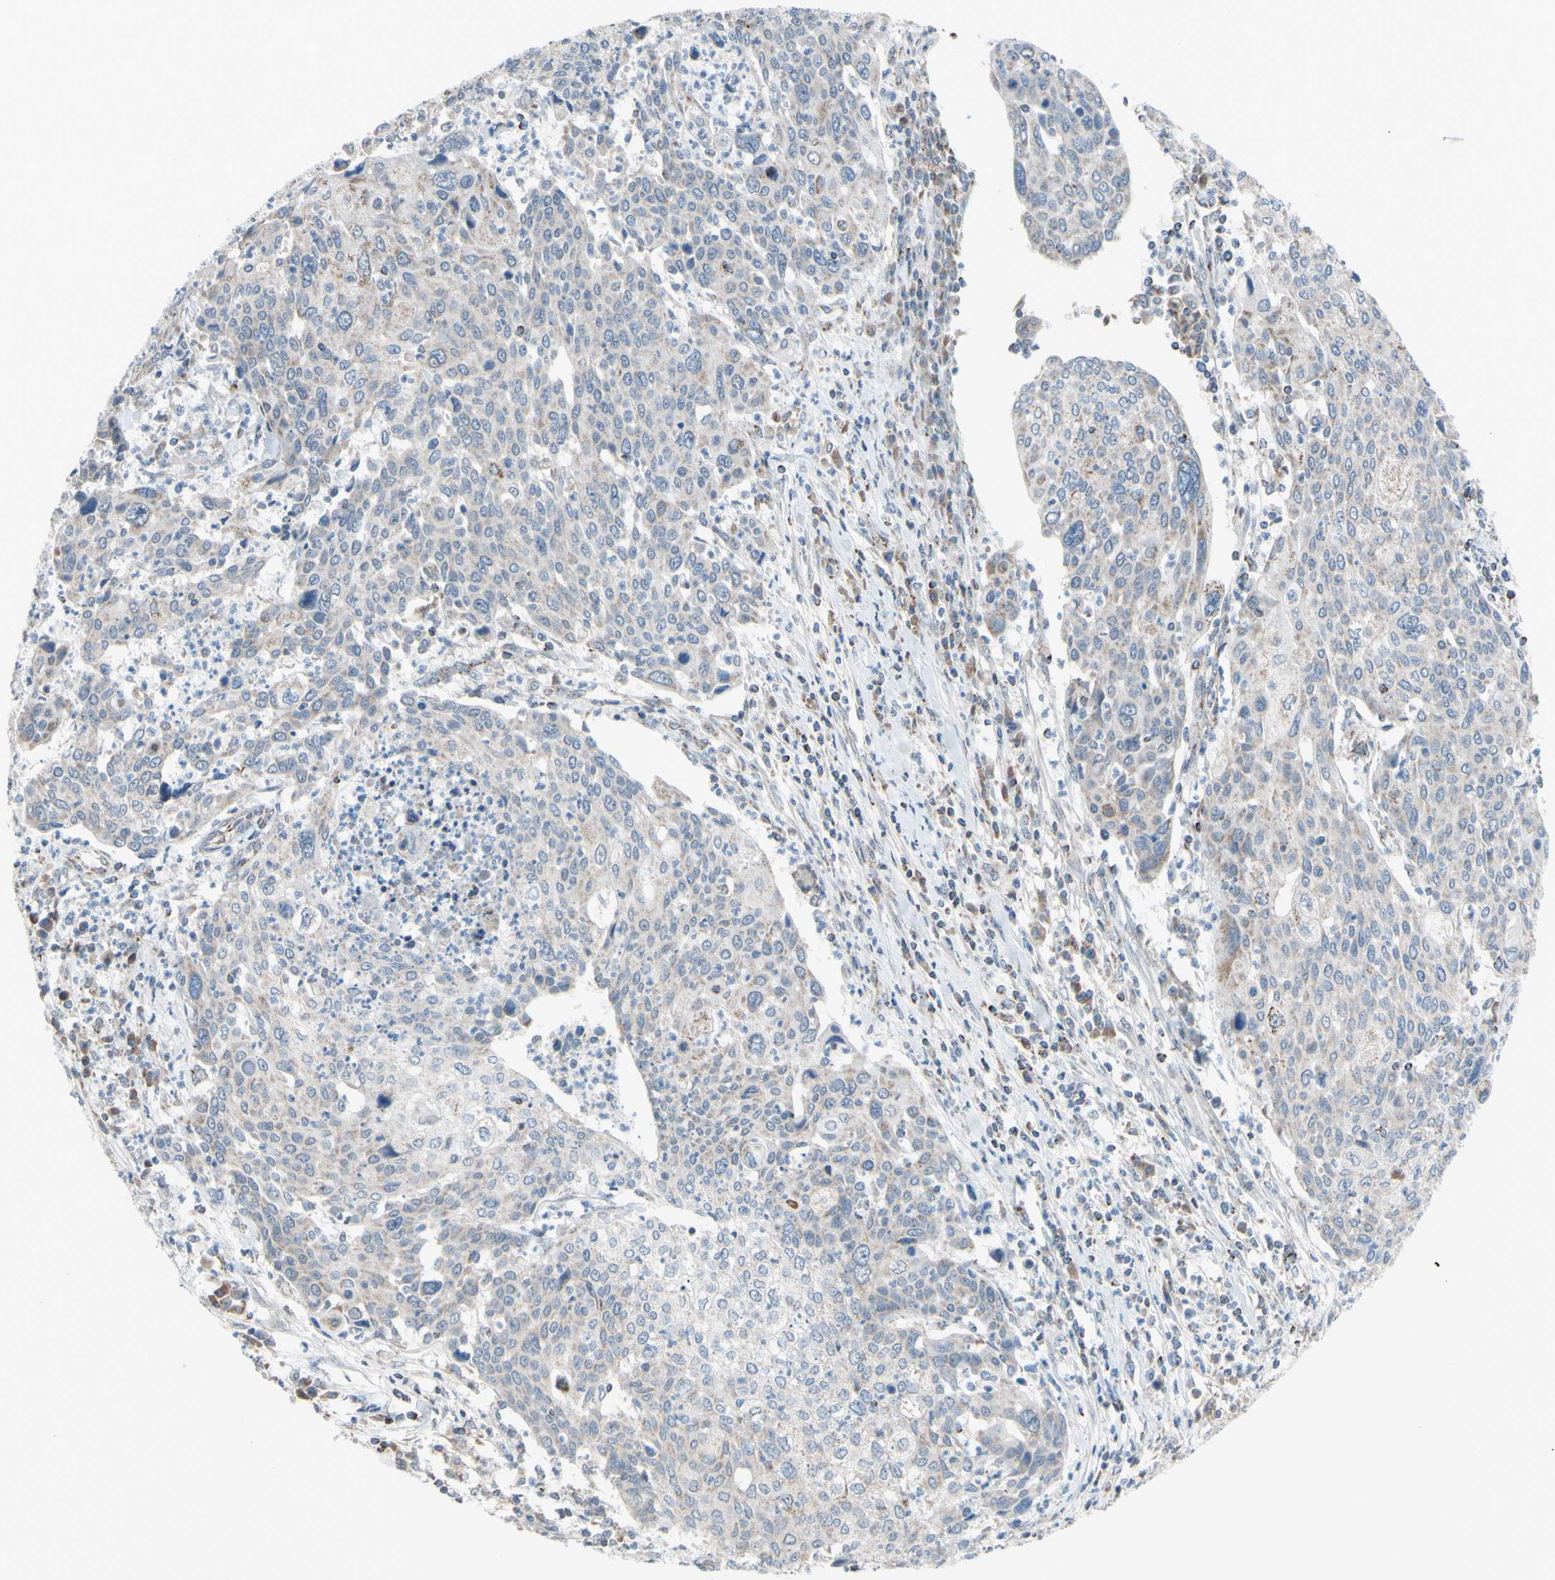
{"staining": {"intensity": "weak", "quantity": "25%-75%", "location": "cytoplasmic/membranous"}, "tissue": "cervical cancer", "cell_type": "Tumor cells", "image_type": "cancer", "snomed": [{"axis": "morphology", "description": "Squamous cell carcinoma, NOS"}, {"axis": "topography", "description": "Cervix"}], "caption": "Tumor cells show weak cytoplasmic/membranous staining in approximately 25%-75% of cells in cervical cancer (squamous cell carcinoma).", "gene": "GLT8D1", "patient": {"sex": "female", "age": 40}}